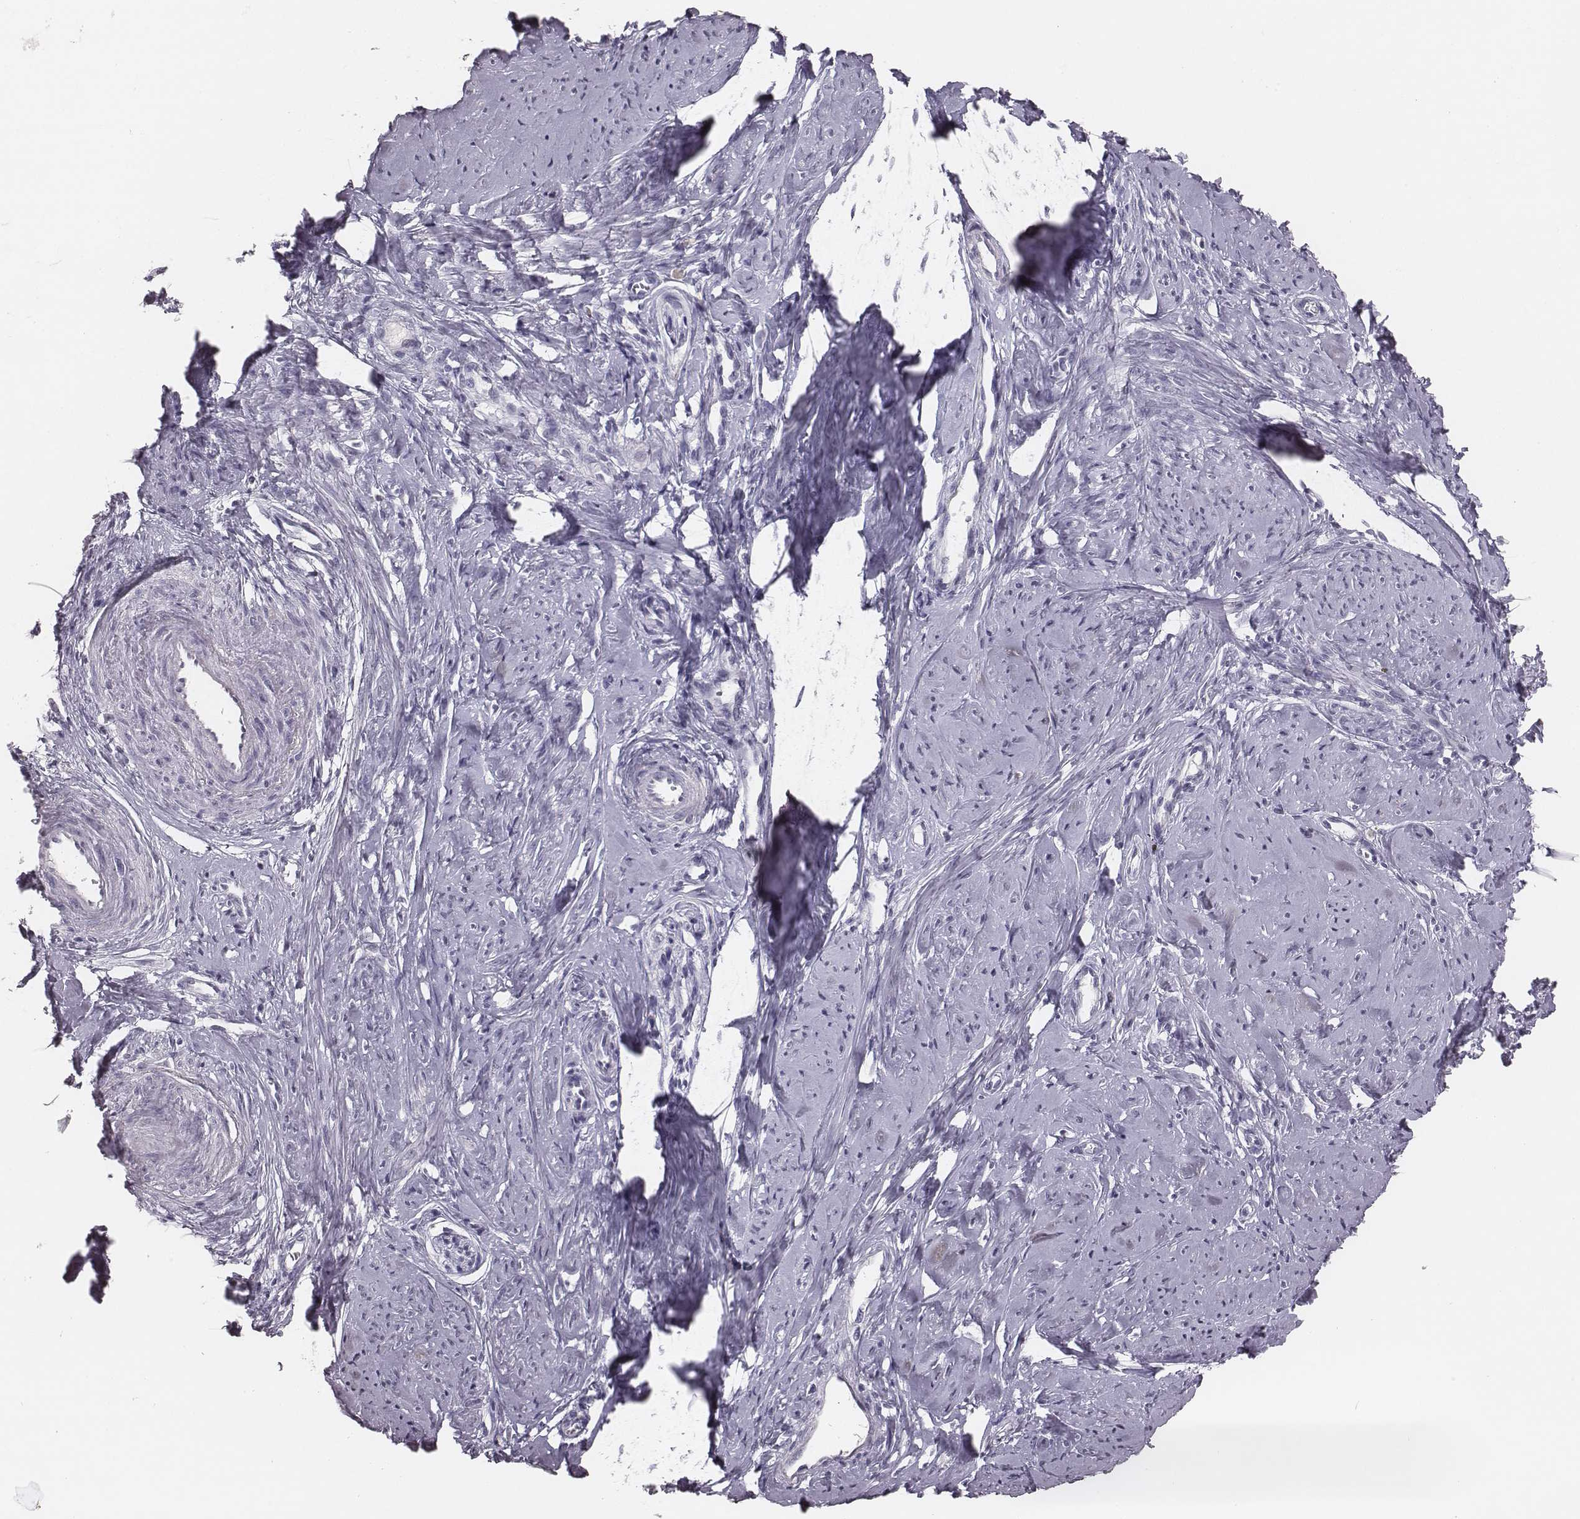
{"staining": {"intensity": "negative", "quantity": "none", "location": "none"}, "tissue": "smooth muscle", "cell_type": "Smooth muscle cells", "image_type": "normal", "snomed": [{"axis": "morphology", "description": "Normal tissue, NOS"}, {"axis": "topography", "description": "Smooth muscle"}], "caption": "This micrograph is of normal smooth muscle stained with IHC to label a protein in brown with the nuclei are counter-stained blue. There is no staining in smooth muscle cells.", "gene": "CSHL1", "patient": {"sex": "female", "age": 48}}